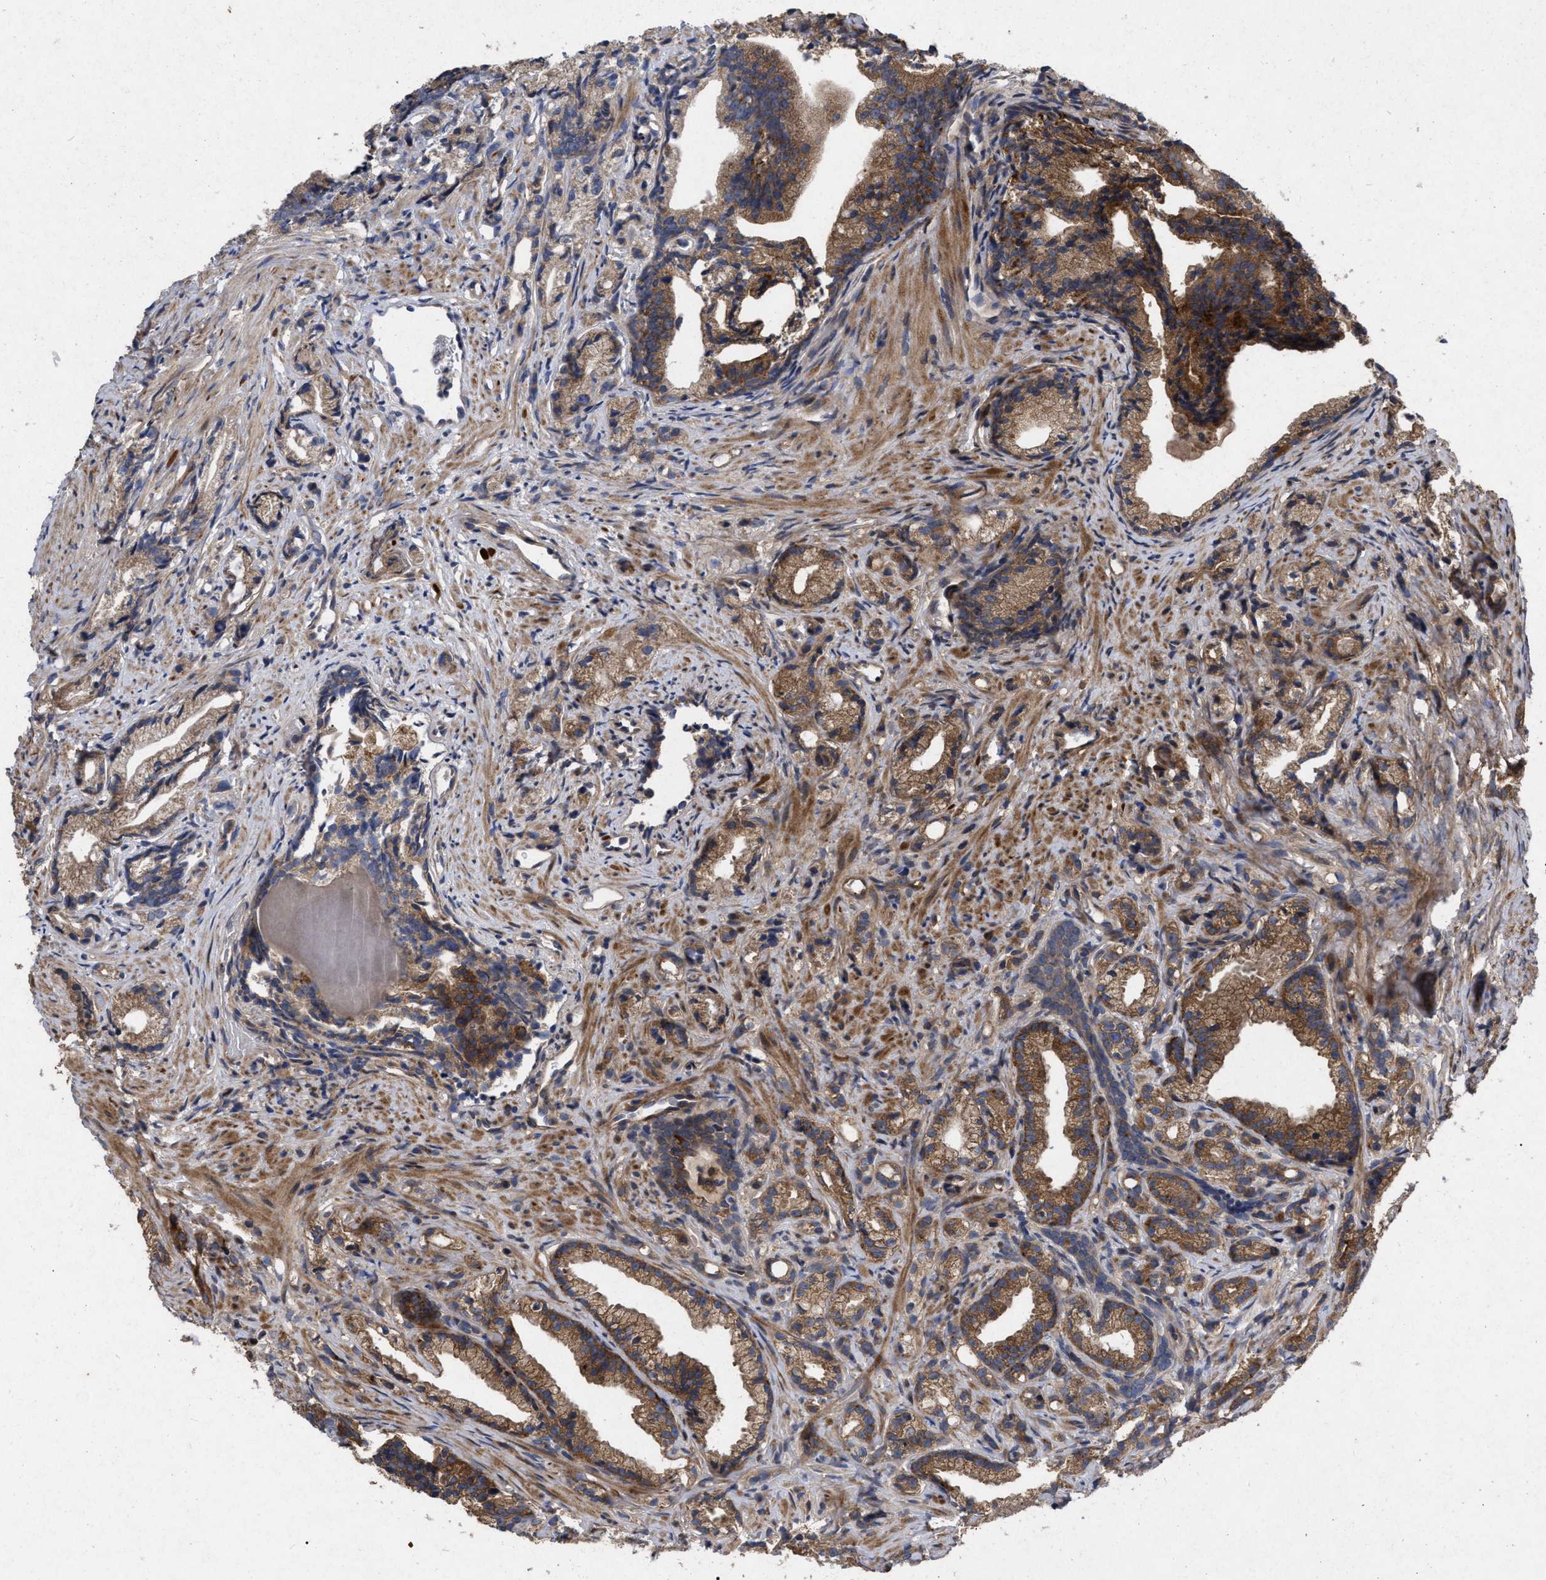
{"staining": {"intensity": "moderate", "quantity": ">75%", "location": "cytoplasmic/membranous"}, "tissue": "prostate cancer", "cell_type": "Tumor cells", "image_type": "cancer", "snomed": [{"axis": "morphology", "description": "Adenocarcinoma, Low grade"}, {"axis": "topography", "description": "Prostate"}], "caption": "Adenocarcinoma (low-grade) (prostate) stained with DAB (3,3'-diaminobenzidine) immunohistochemistry demonstrates medium levels of moderate cytoplasmic/membranous expression in approximately >75% of tumor cells.", "gene": "CDKN2C", "patient": {"sex": "male", "age": 89}}